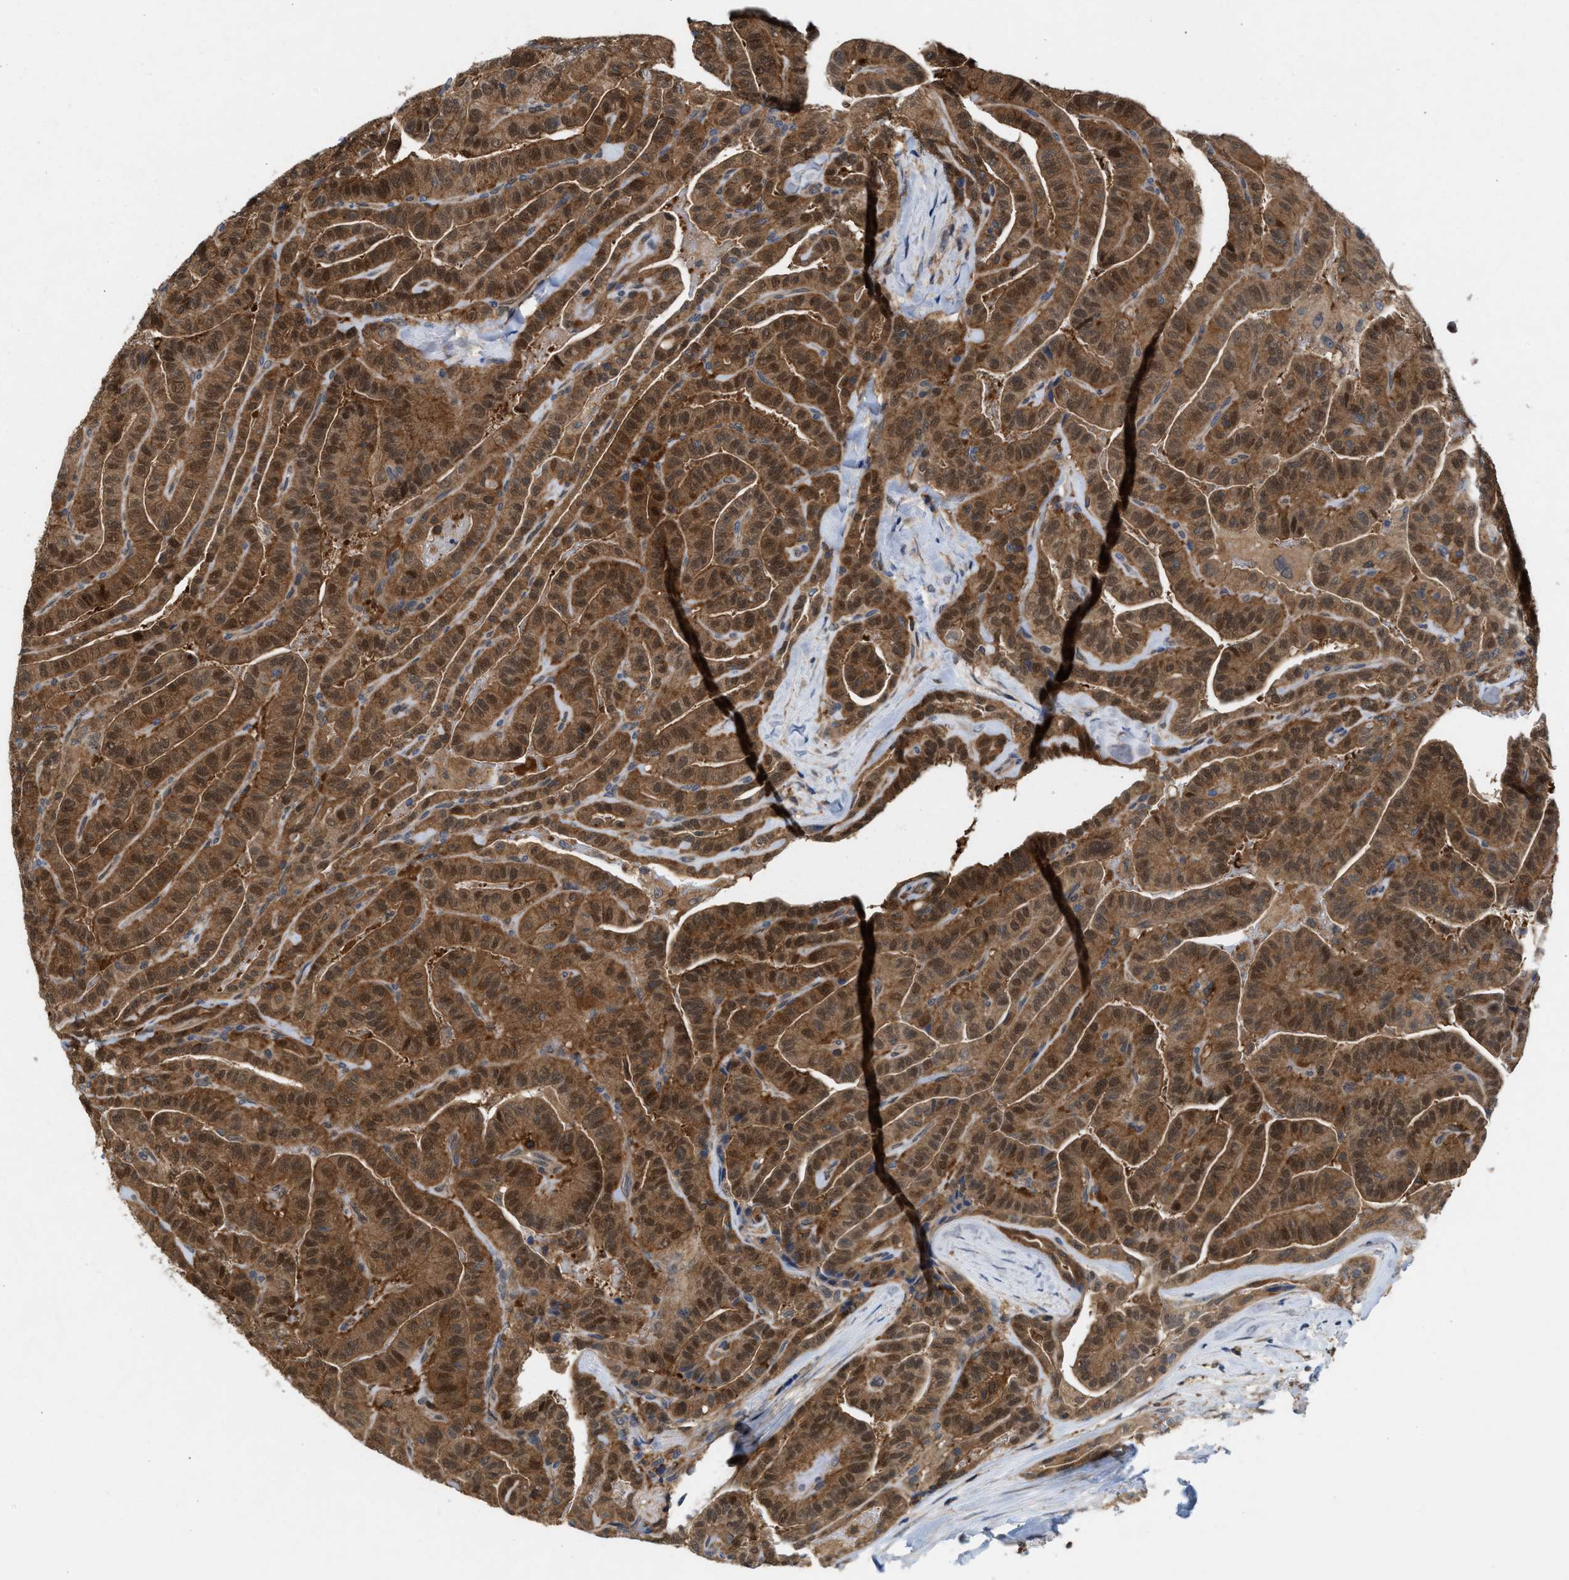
{"staining": {"intensity": "strong", "quantity": ">75%", "location": "cytoplasmic/membranous,nuclear"}, "tissue": "thyroid cancer", "cell_type": "Tumor cells", "image_type": "cancer", "snomed": [{"axis": "morphology", "description": "Papillary adenocarcinoma, NOS"}, {"axis": "topography", "description": "Thyroid gland"}], "caption": "Thyroid papillary adenocarcinoma stained for a protein (brown) exhibits strong cytoplasmic/membranous and nuclear positive staining in approximately >75% of tumor cells.", "gene": "GLOD4", "patient": {"sex": "male", "age": 77}}